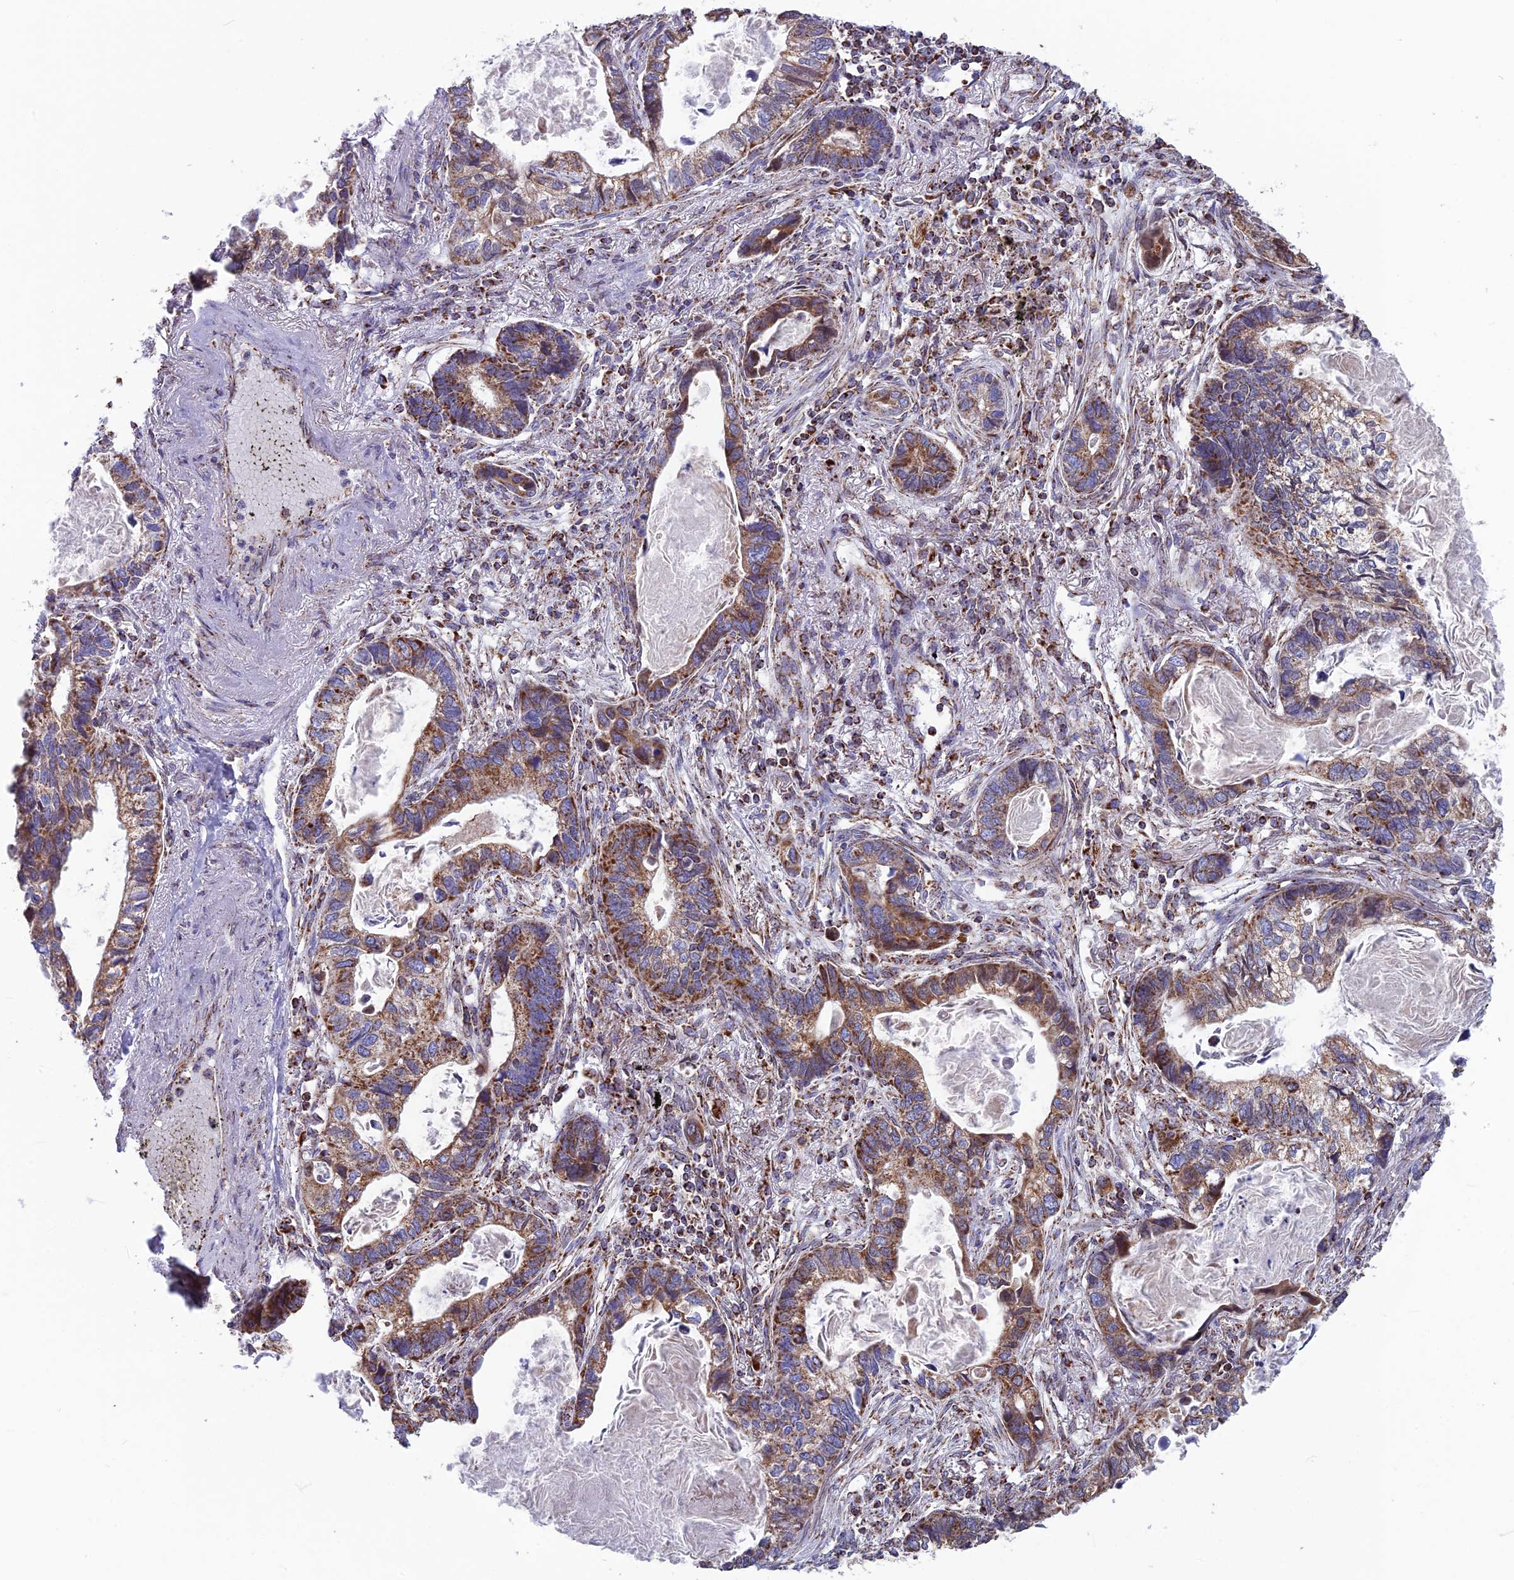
{"staining": {"intensity": "moderate", "quantity": "25%-75%", "location": "cytoplasmic/membranous"}, "tissue": "lung cancer", "cell_type": "Tumor cells", "image_type": "cancer", "snomed": [{"axis": "morphology", "description": "Adenocarcinoma, NOS"}, {"axis": "topography", "description": "Lung"}], "caption": "High-power microscopy captured an immunohistochemistry photomicrograph of lung cancer (adenocarcinoma), revealing moderate cytoplasmic/membranous expression in about 25%-75% of tumor cells.", "gene": "CS", "patient": {"sex": "male", "age": 67}}